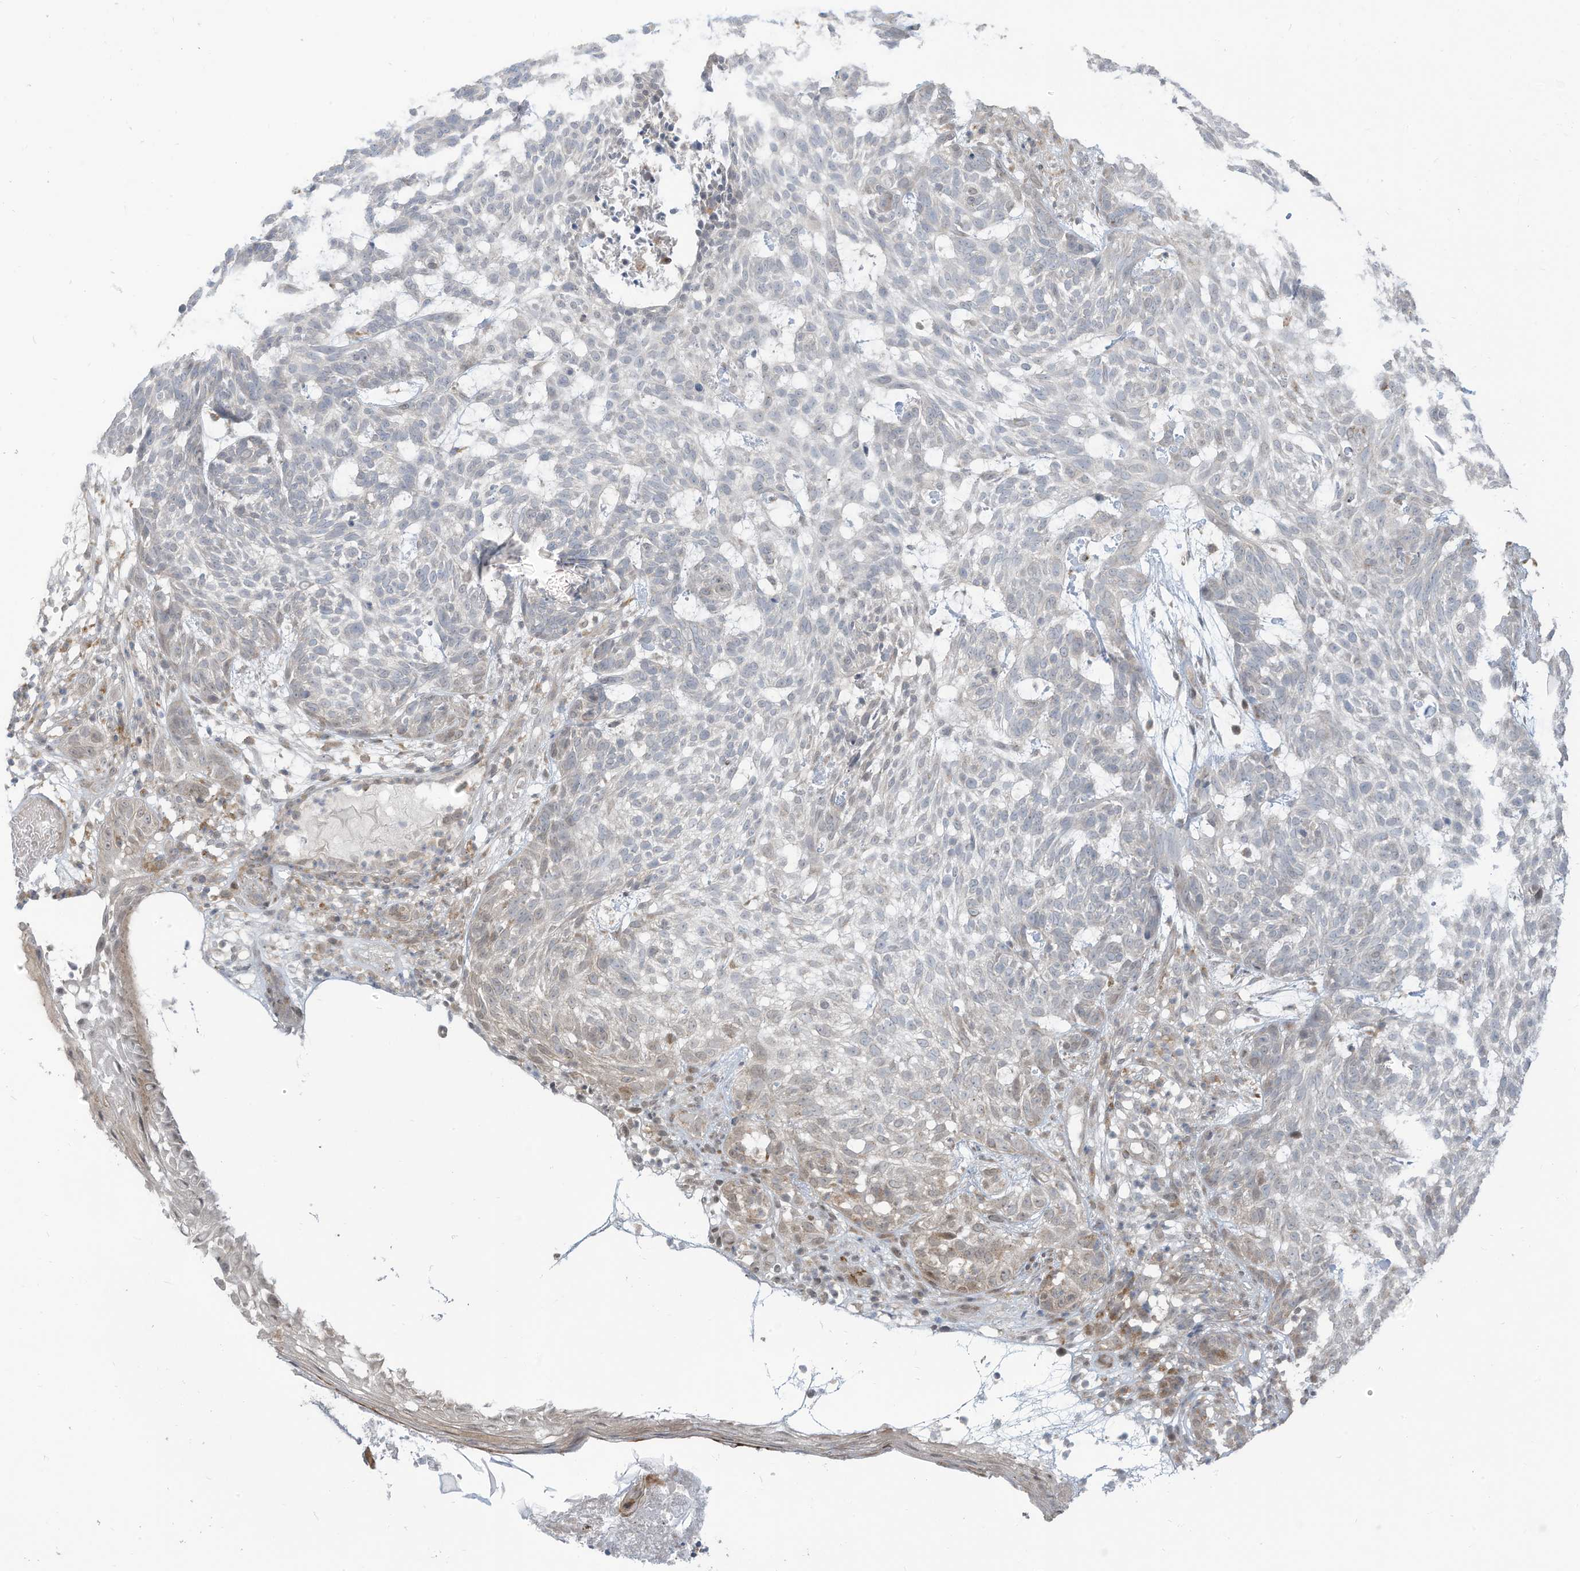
{"staining": {"intensity": "negative", "quantity": "none", "location": "none"}, "tissue": "skin cancer", "cell_type": "Tumor cells", "image_type": "cancer", "snomed": [{"axis": "morphology", "description": "Basal cell carcinoma"}, {"axis": "topography", "description": "Skin"}], "caption": "A histopathology image of human skin cancer (basal cell carcinoma) is negative for staining in tumor cells.", "gene": "DZIP3", "patient": {"sex": "male", "age": 85}}